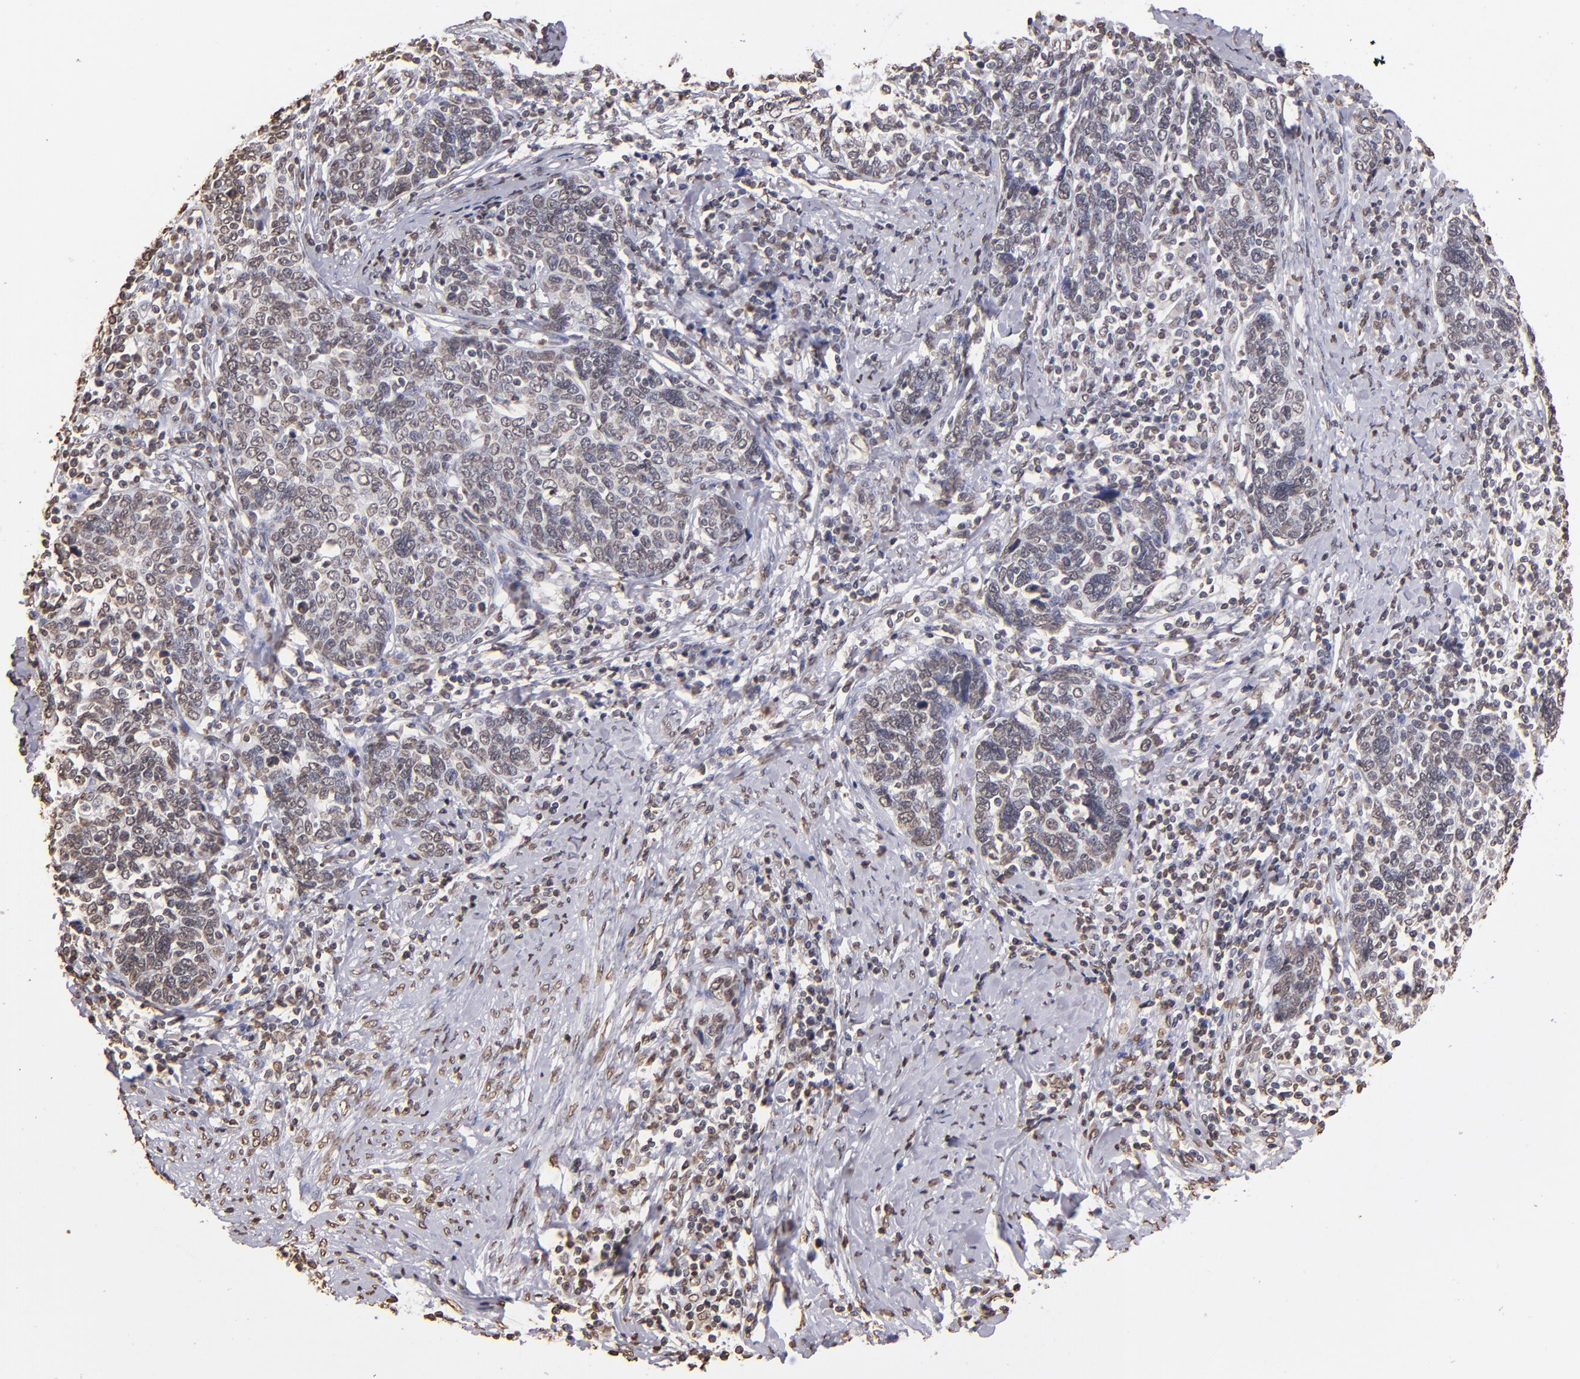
{"staining": {"intensity": "weak", "quantity": "<25%", "location": "nuclear"}, "tissue": "cervical cancer", "cell_type": "Tumor cells", "image_type": "cancer", "snomed": [{"axis": "morphology", "description": "Squamous cell carcinoma, NOS"}, {"axis": "topography", "description": "Cervix"}], "caption": "The photomicrograph shows no significant staining in tumor cells of cervical cancer.", "gene": "LBX1", "patient": {"sex": "female", "age": 41}}